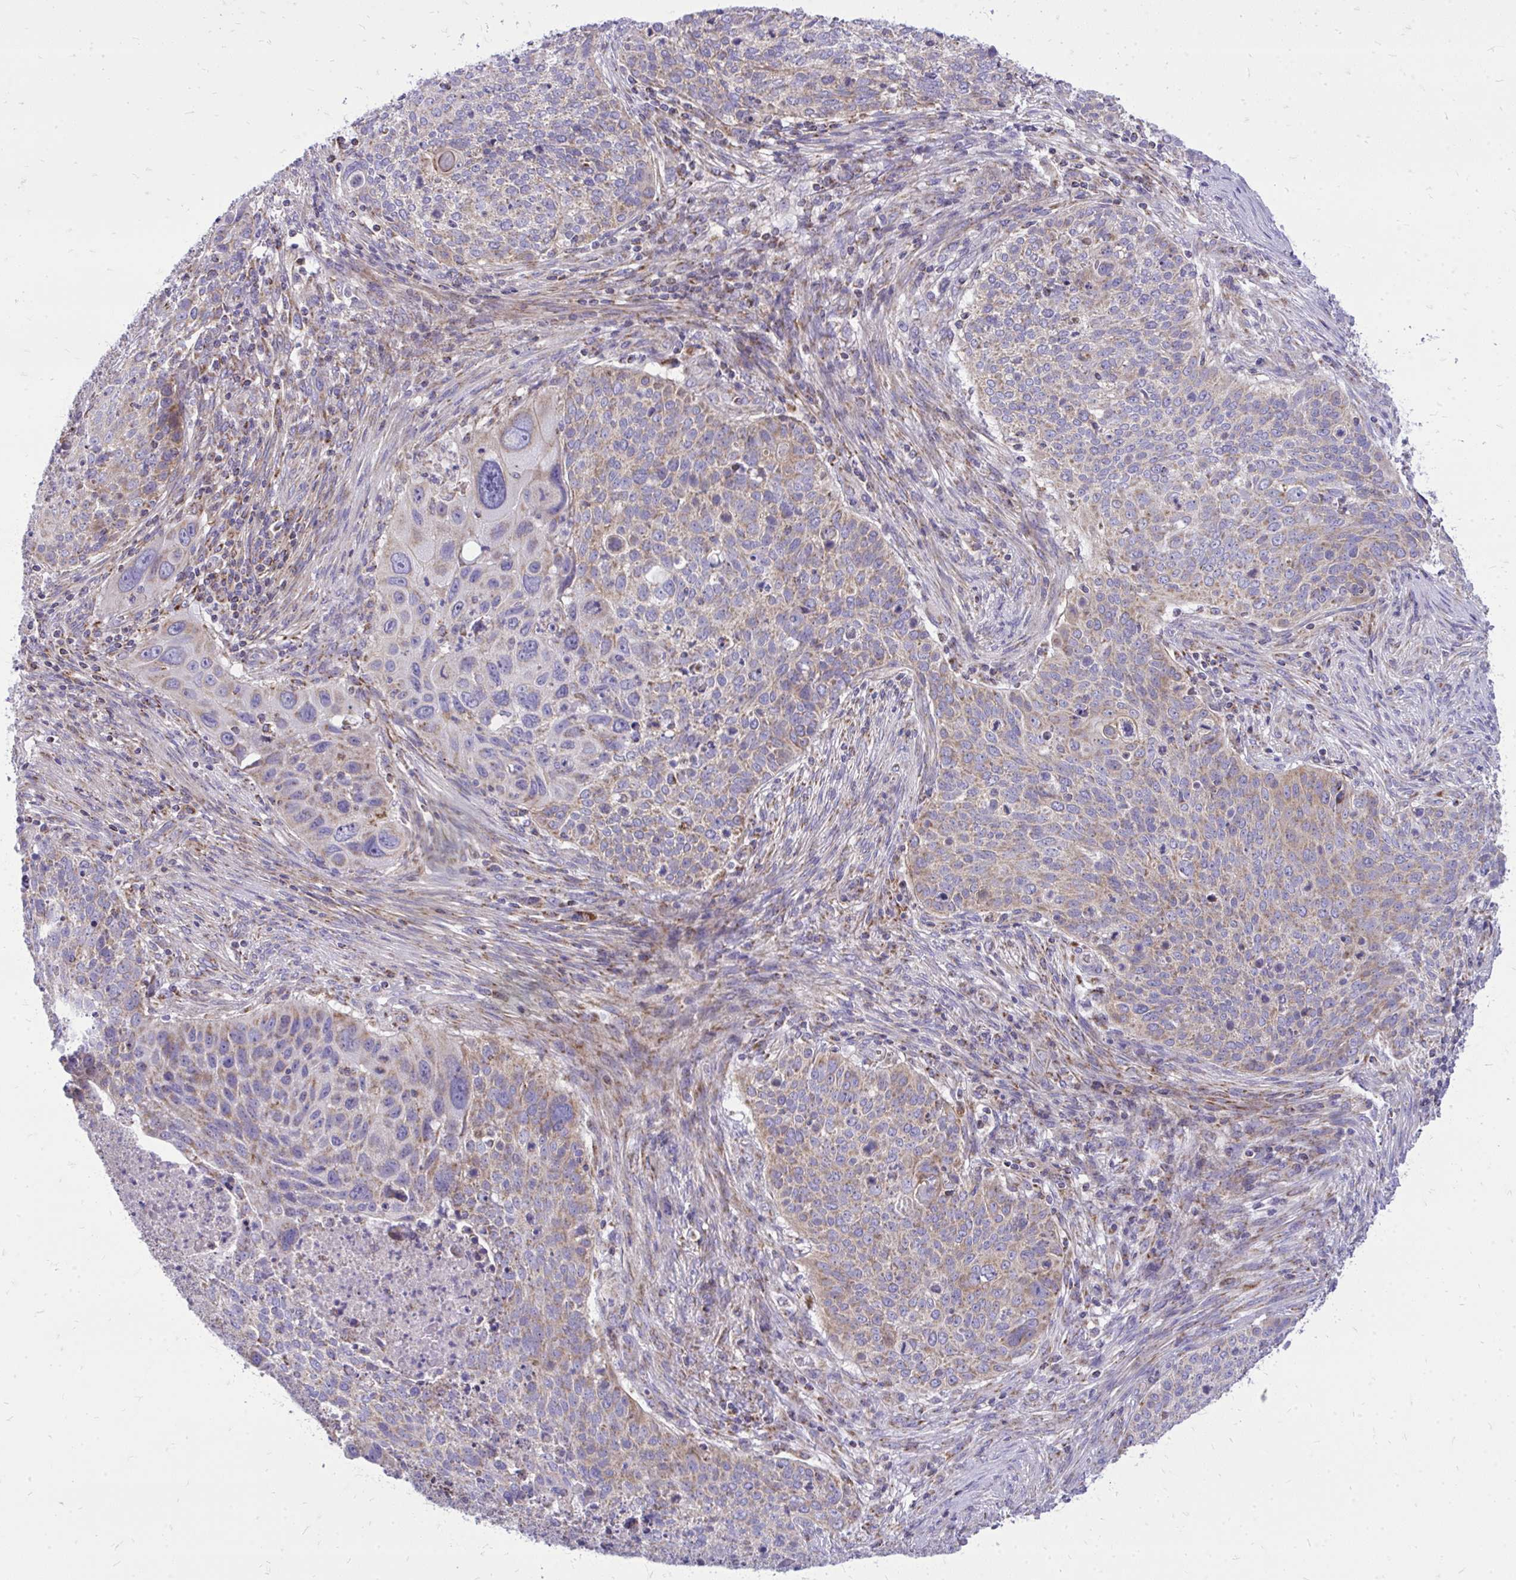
{"staining": {"intensity": "weak", "quantity": "25%-75%", "location": "cytoplasmic/membranous"}, "tissue": "lung cancer", "cell_type": "Tumor cells", "image_type": "cancer", "snomed": [{"axis": "morphology", "description": "Squamous cell carcinoma, NOS"}, {"axis": "topography", "description": "Lung"}], "caption": "A brown stain shows weak cytoplasmic/membranous staining of a protein in lung cancer (squamous cell carcinoma) tumor cells.", "gene": "SPTBN2", "patient": {"sex": "male", "age": 63}}